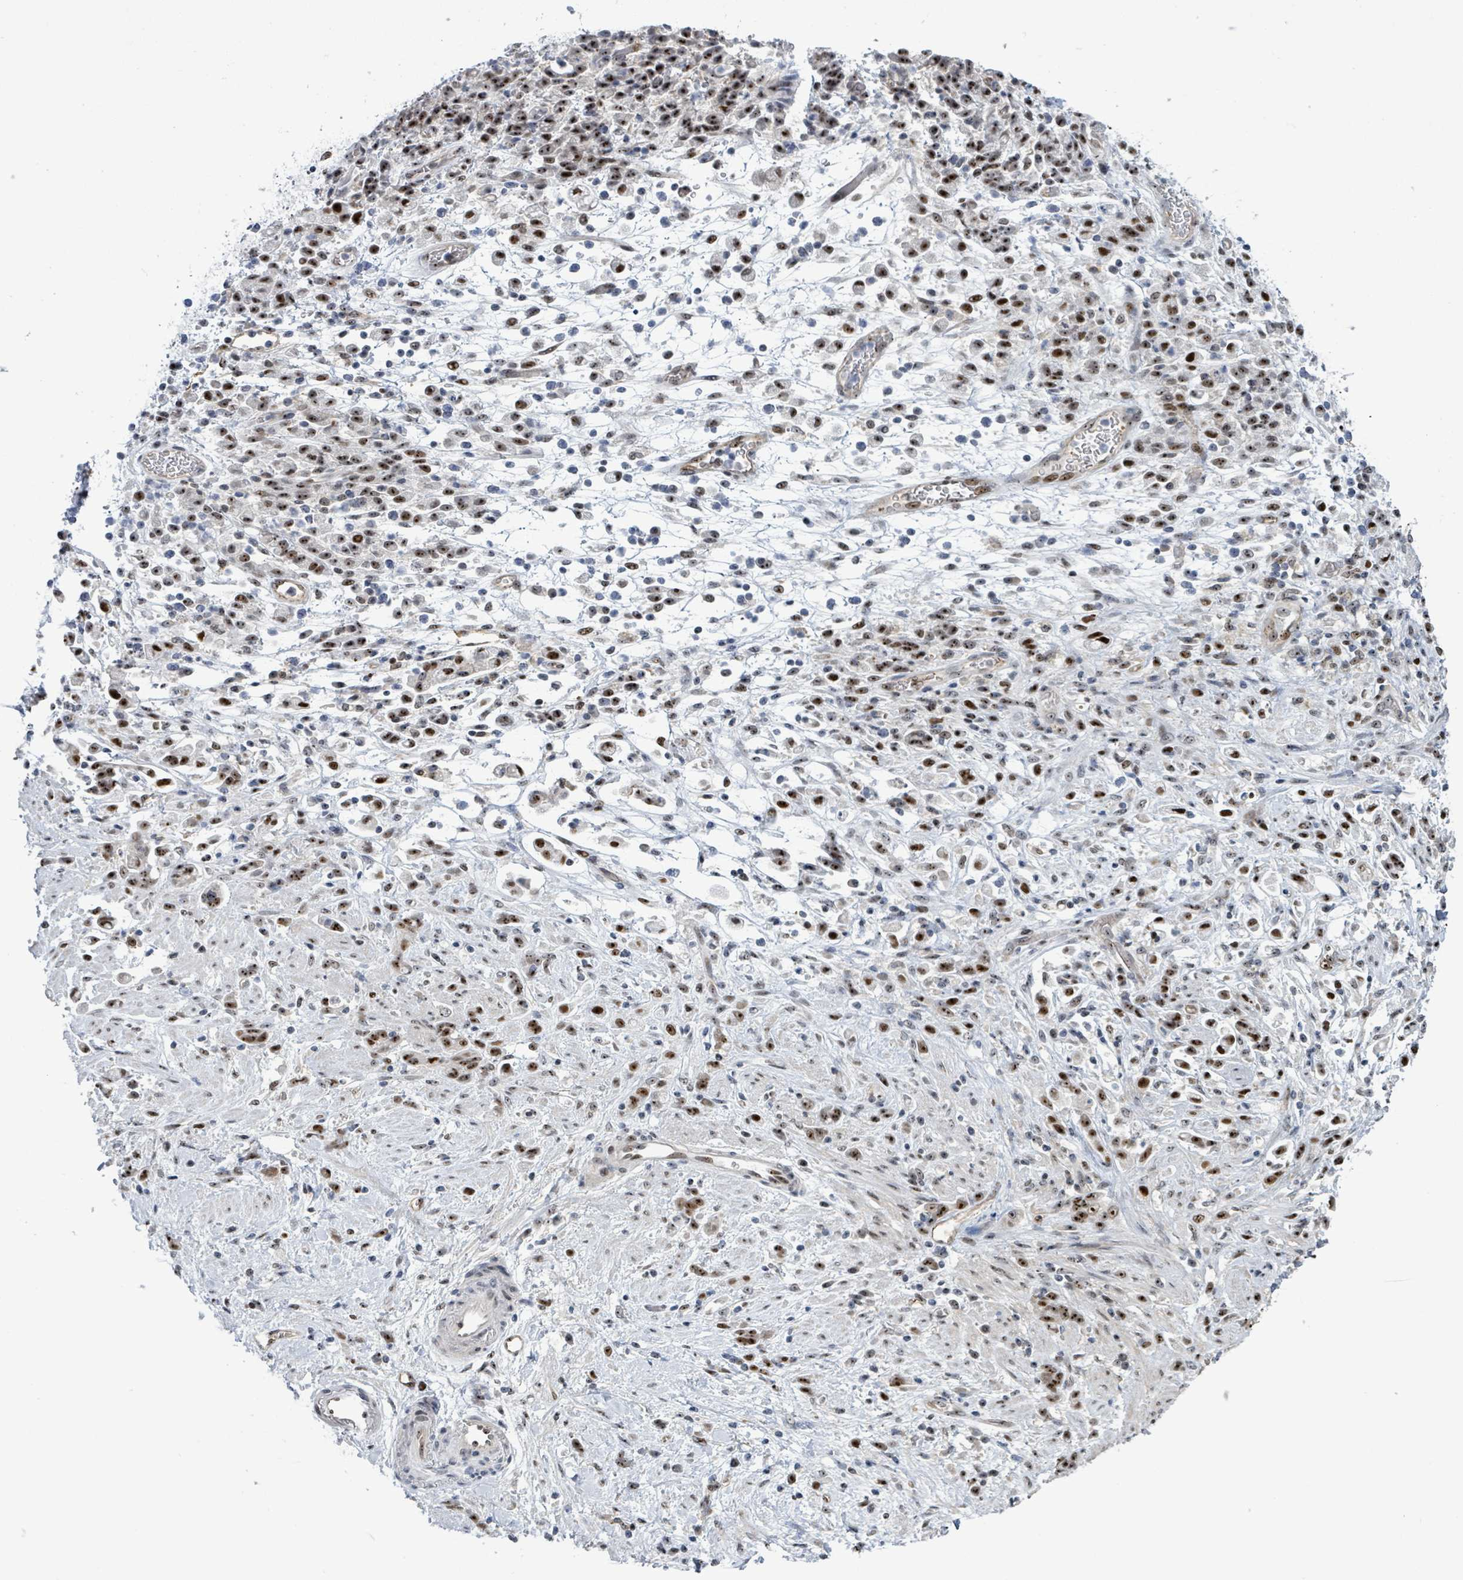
{"staining": {"intensity": "moderate", "quantity": ">75%", "location": "nuclear"}, "tissue": "stomach cancer", "cell_type": "Tumor cells", "image_type": "cancer", "snomed": [{"axis": "morphology", "description": "Adenocarcinoma, NOS"}, {"axis": "topography", "description": "Stomach"}], "caption": "This micrograph reveals immunohistochemistry (IHC) staining of human stomach cancer, with medium moderate nuclear staining in approximately >75% of tumor cells.", "gene": "RRN3", "patient": {"sex": "female", "age": 60}}